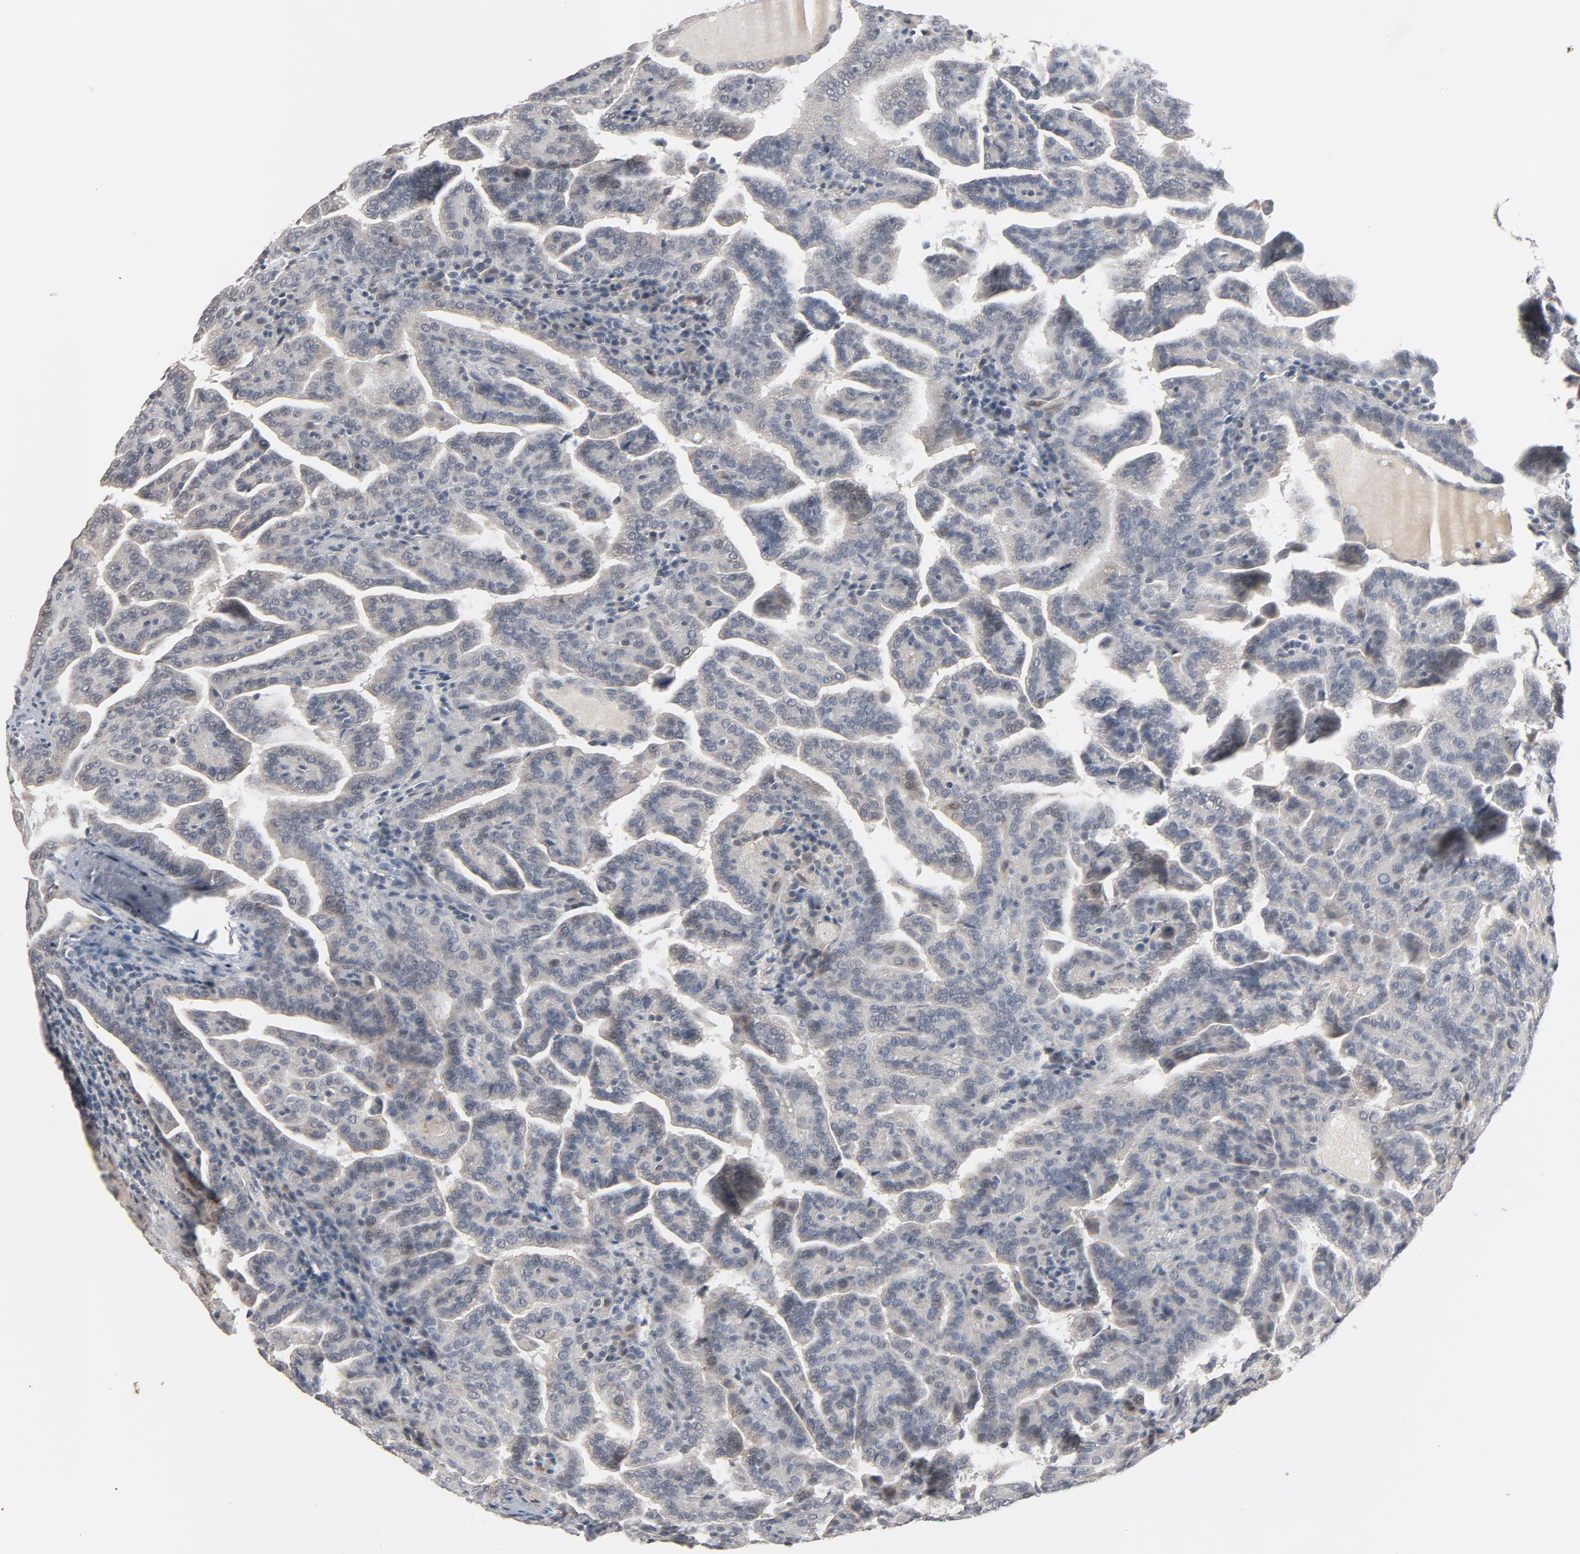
{"staining": {"intensity": "negative", "quantity": "none", "location": "none"}, "tissue": "renal cancer", "cell_type": "Tumor cells", "image_type": "cancer", "snomed": [{"axis": "morphology", "description": "Adenocarcinoma, NOS"}, {"axis": "topography", "description": "Kidney"}], "caption": "Renal cancer (adenocarcinoma) was stained to show a protein in brown. There is no significant staining in tumor cells.", "gene": "MT3", "patient": {"sex": "male", "age": 61}}